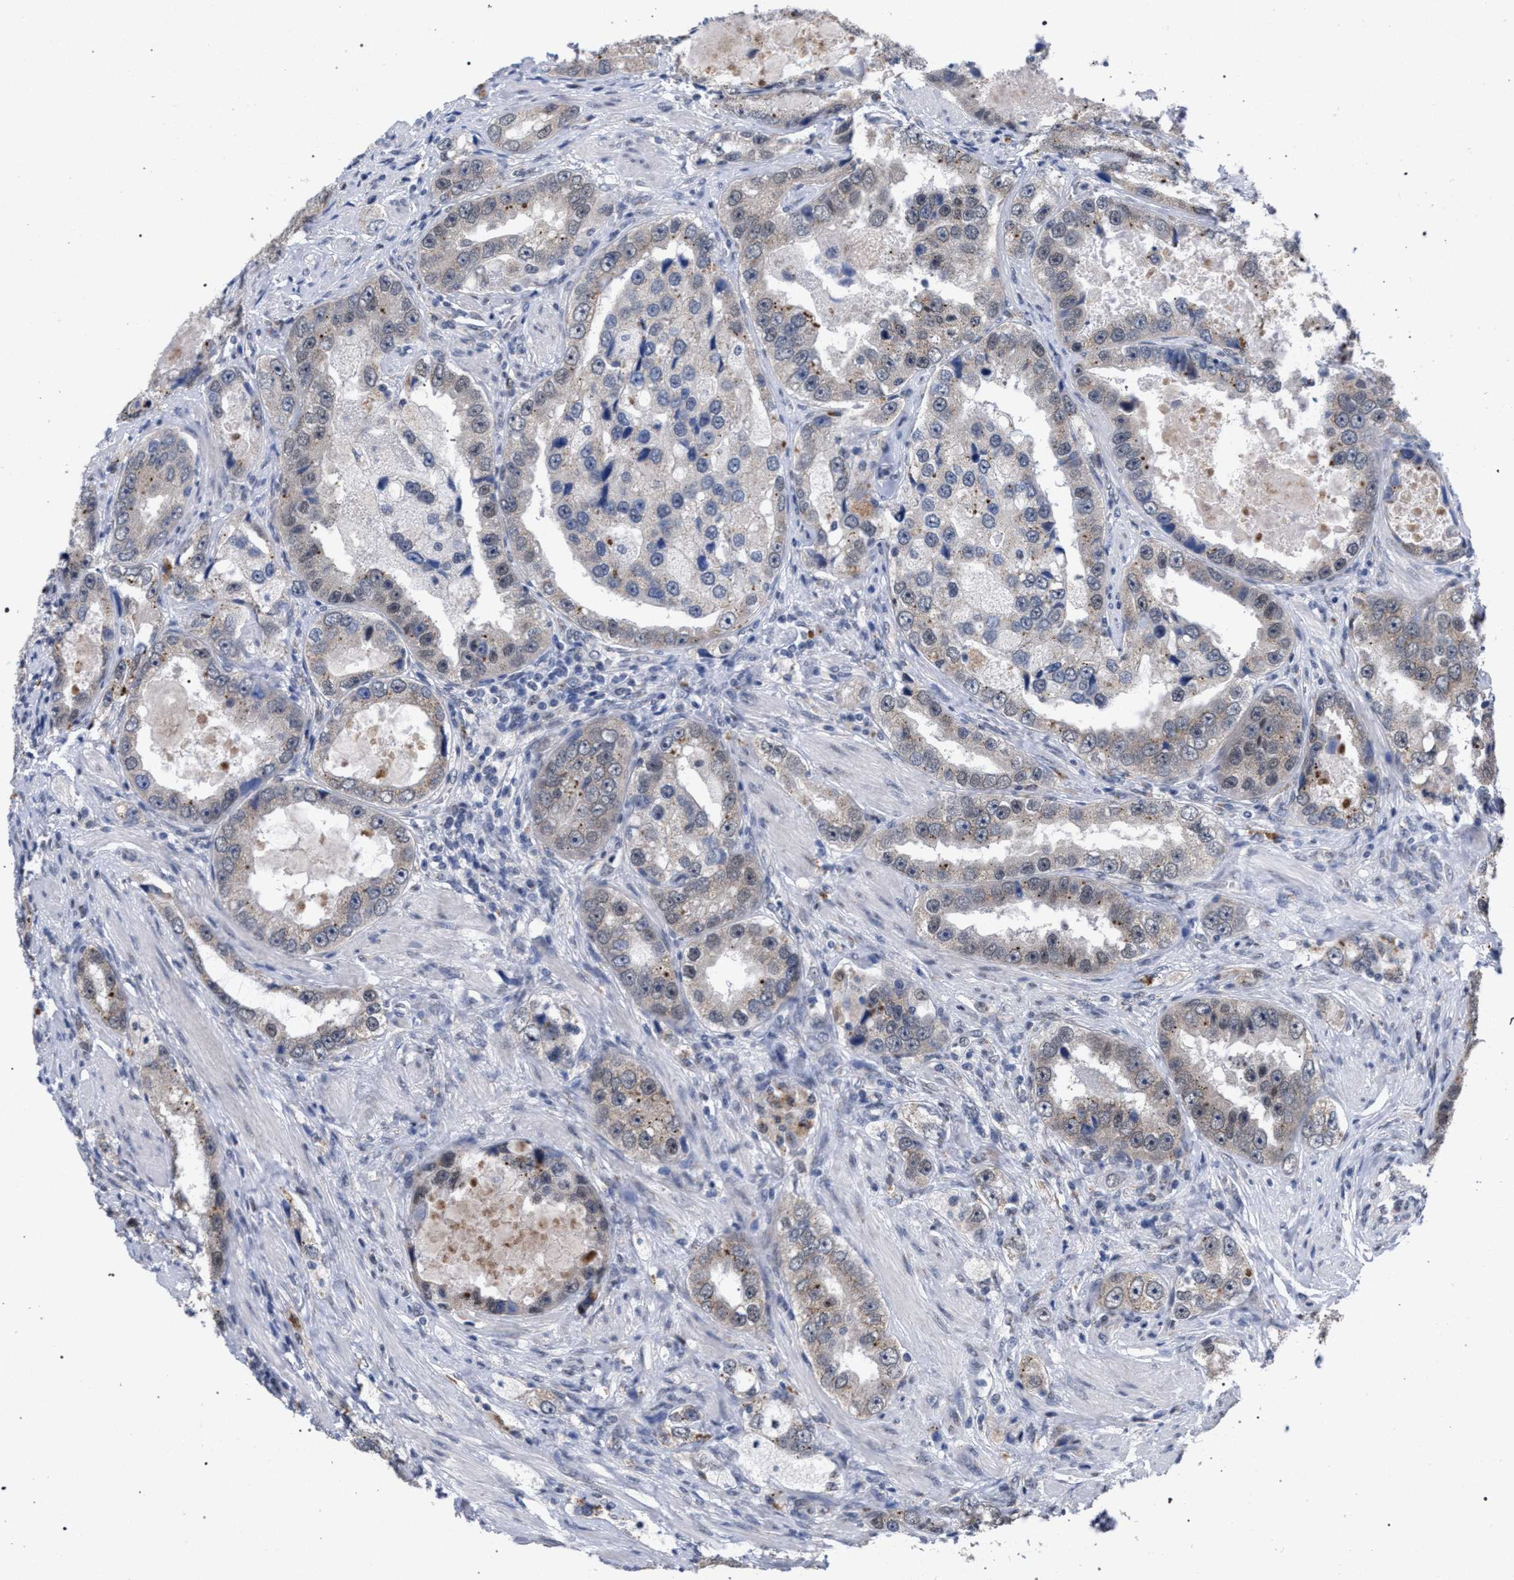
{"staining": {"intensity": "weak", "quantity": "25%-75%", "location": "cytoplasmic/membranous"}, "tissue": "prostate cancer", "cell_type": "Tumor cells", "image_type": "cancer", "snomed": [{"axis": "morphology", "description": "Adenocarcinoma, High grade"}, {"axis": "topography", "description": "Prostate"}], "caption": "An immunohistochemistry (IHC) image of neoplastic tissue is shown. Protein staining in brown labels weak cytoplasmic/membranous positivity in high-grade adenocarcinoma (prostate) within tumor cells.", "gene": "GOLGA2", "patient": {"sex": "male", "age": 63}}